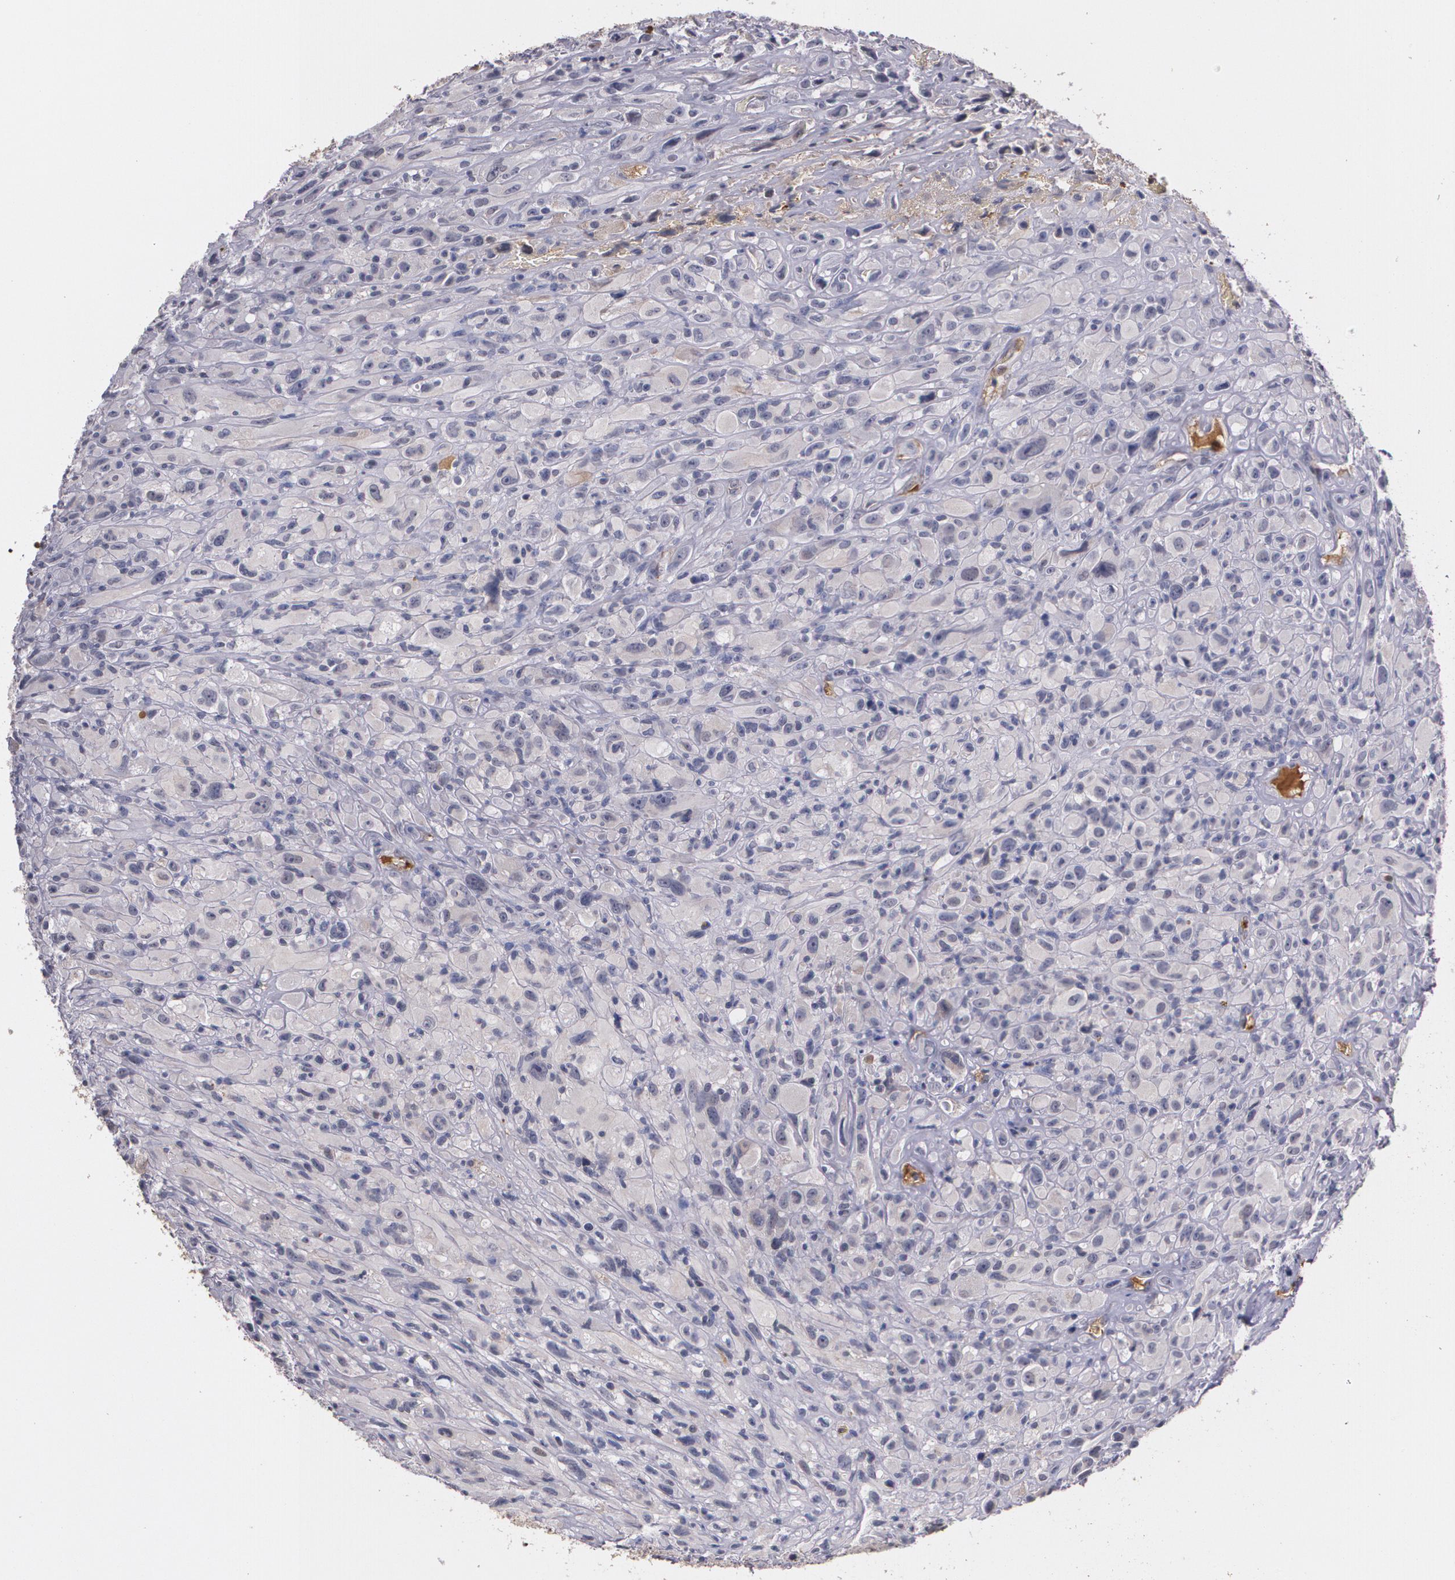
{"staining": {"intensity": "negative", "quantity": "none", "location": "none"}, "tissue": "glioma", "cell_type": "Tumor cells", "image_type": "cancer", "snomed": [{"axis": "morphology", "description": "Glioma, malignant, High grade"}, {"axis": "topography", "description": "Brain"}], "caption": "Immunohistochemistry image of neoplastic tissue: human malignant glioma (high-grade) stained with DAB displays no significant protein positivity in tumor cells. (Brightfield microscopy of DAB immunohistochemistry at high magnification).", "gene": "PTS", "patient": {"sex": "male", "age": 48}}